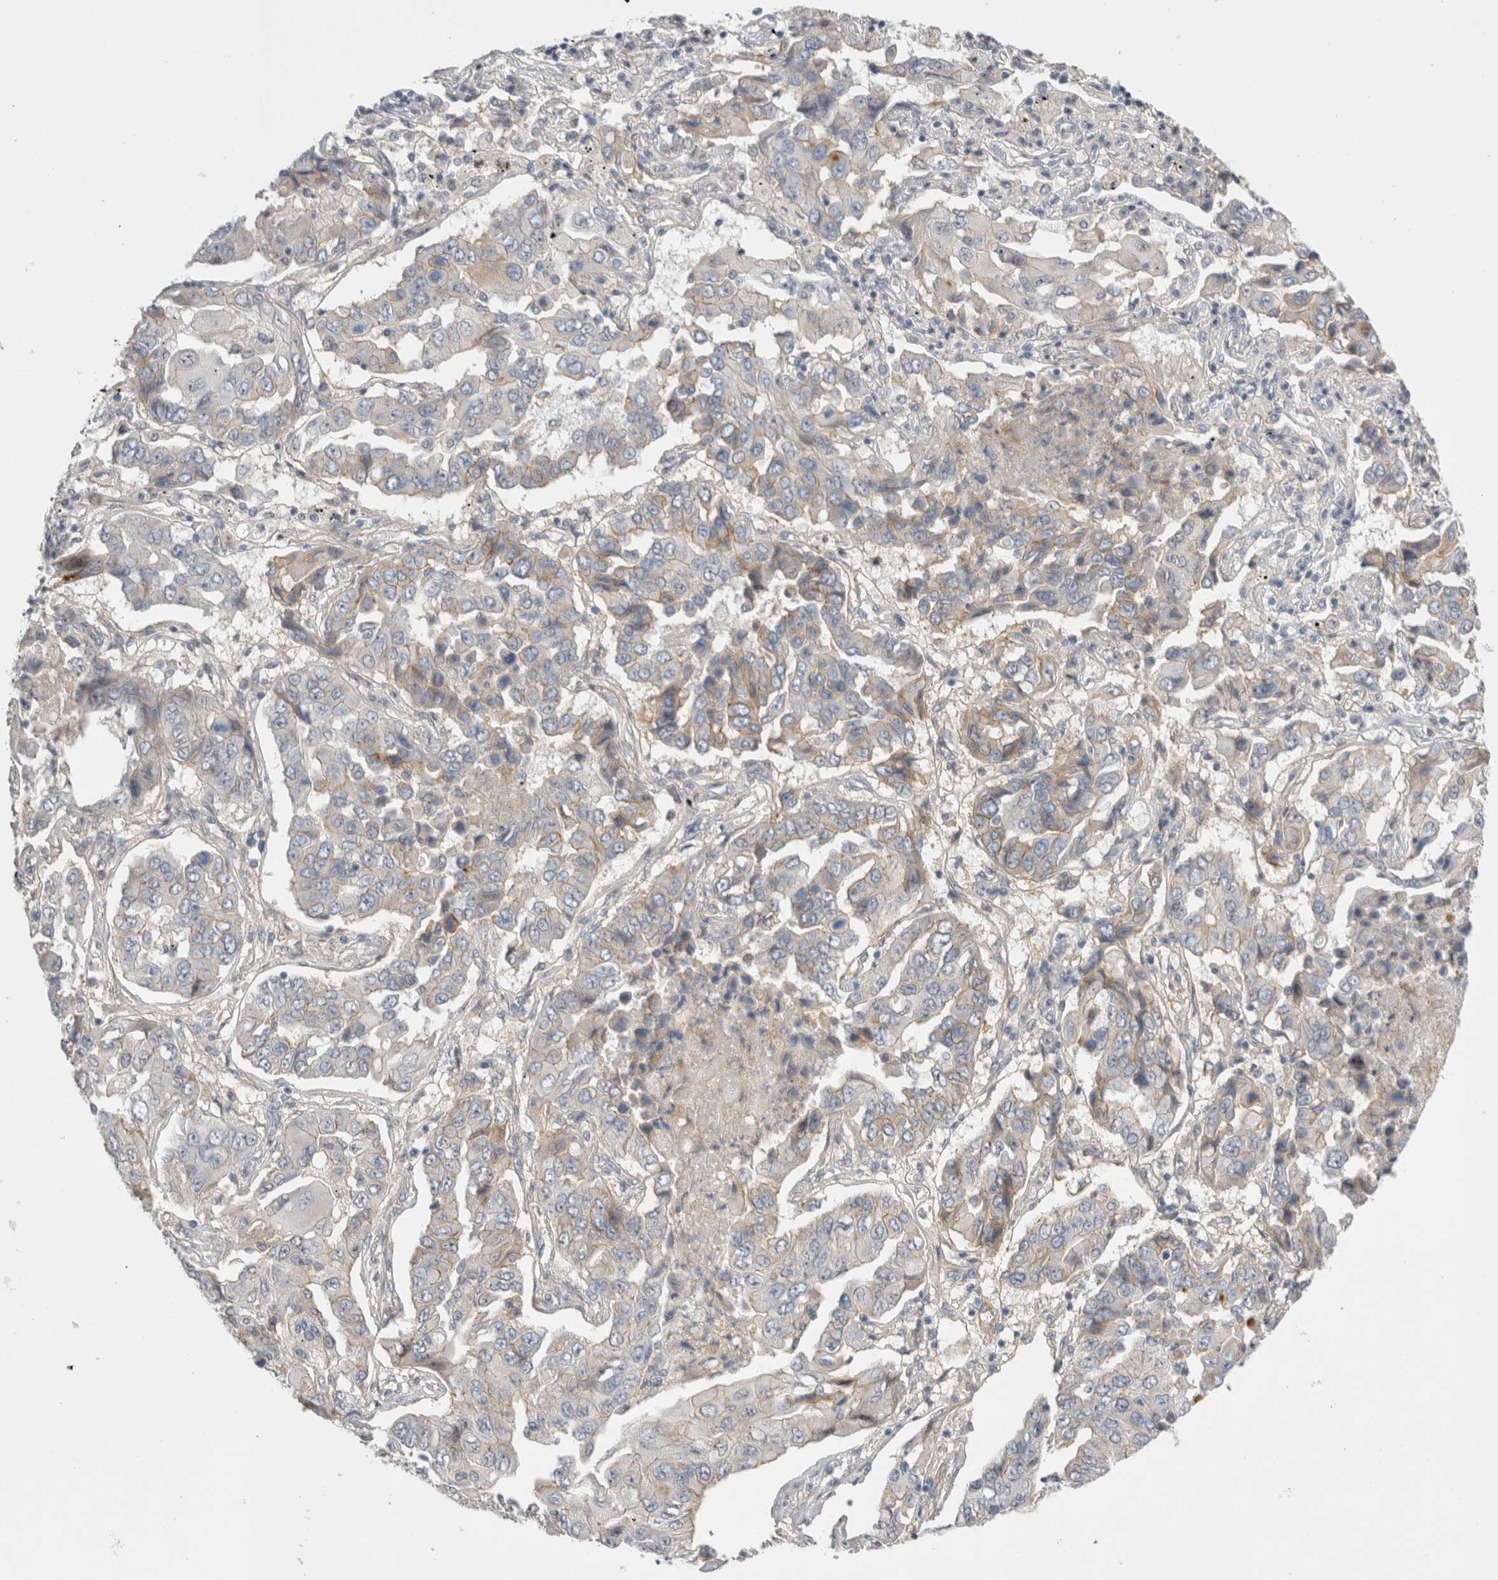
{"staining": {"intensity": "weak", "quantity": "25%-75%", "location": "cytoplasmic/membranous"}, "tissue": "lung cancer", "cell_type": "Tumor cells", "image_type": "cancer", "snomed": [{"axis": "morphology", "description": "Adenocarcinoma, NOS"}, {"axis": "topography", "description": "Lung"}], "caption": "Weak cytoplasmic/membranous expression is present in approximately 25%-75% of tumor cells in lung cancer. Nuclei are stained in blue.", "gene": "VANGL1", "patient": {"sex": "female", "age": 65}}